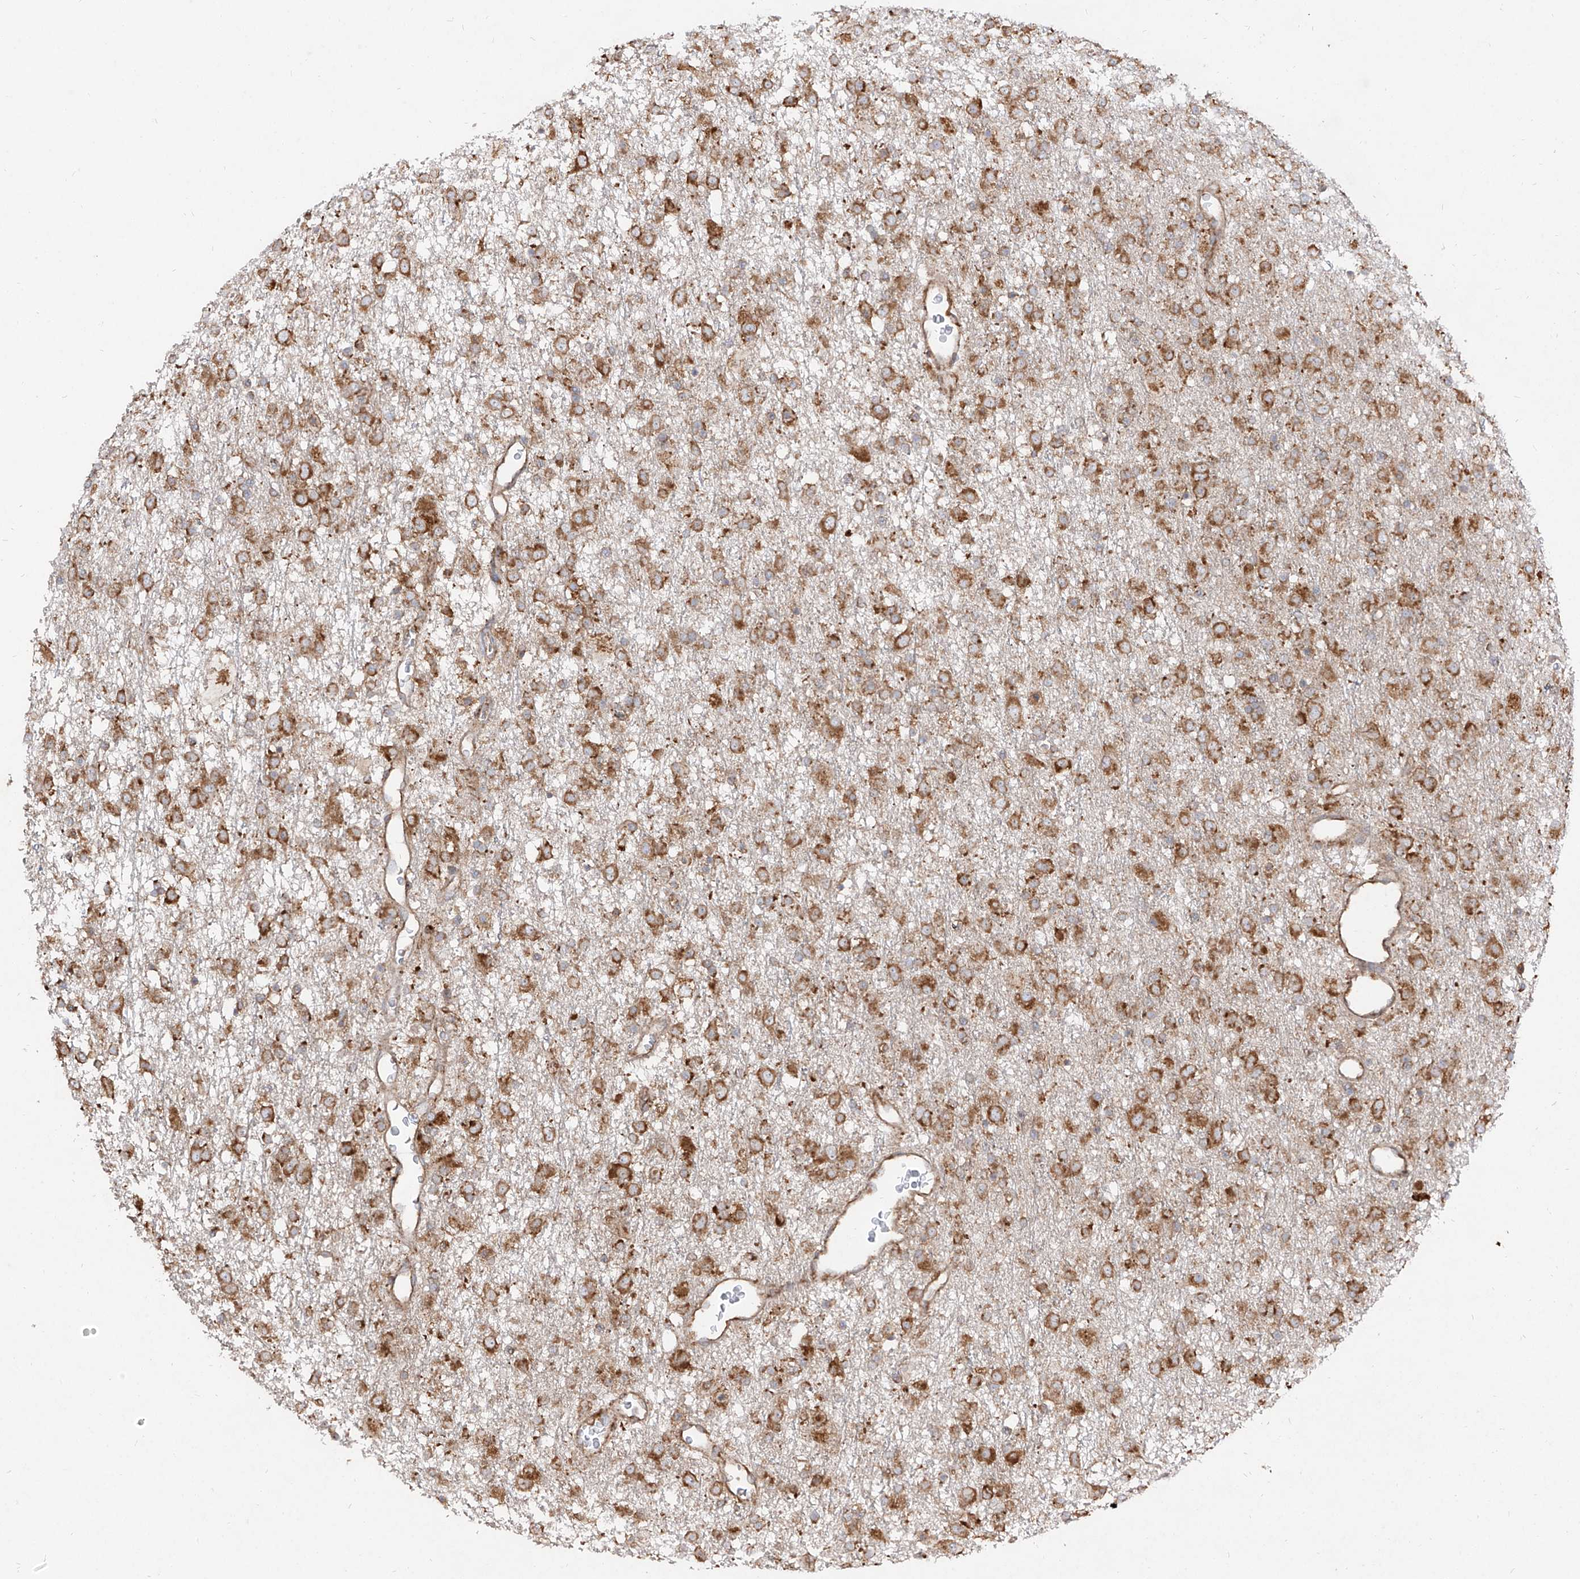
{"staining": {"intensity": "strong", "quantity": ">75%", "location": "cytoplasmic/membranous"}, "tissue": "glioma", "cell_type": "Tumor cells", "image_type": "cancer", "snomed": [{"axis": "morphology", "description": "Glioma, malignant, Low grade"}, {"axis": "topography", "description": "Brain"}], "caption": "This micrograph demonstrates immunohistochemistry staining of malignant low-grade glioma, with high strong cytoplasmic/membranous expression in approximately >75% of tumor cells.", "gene": "RPS25", "patient": {"sex": "male", "age": 65}}